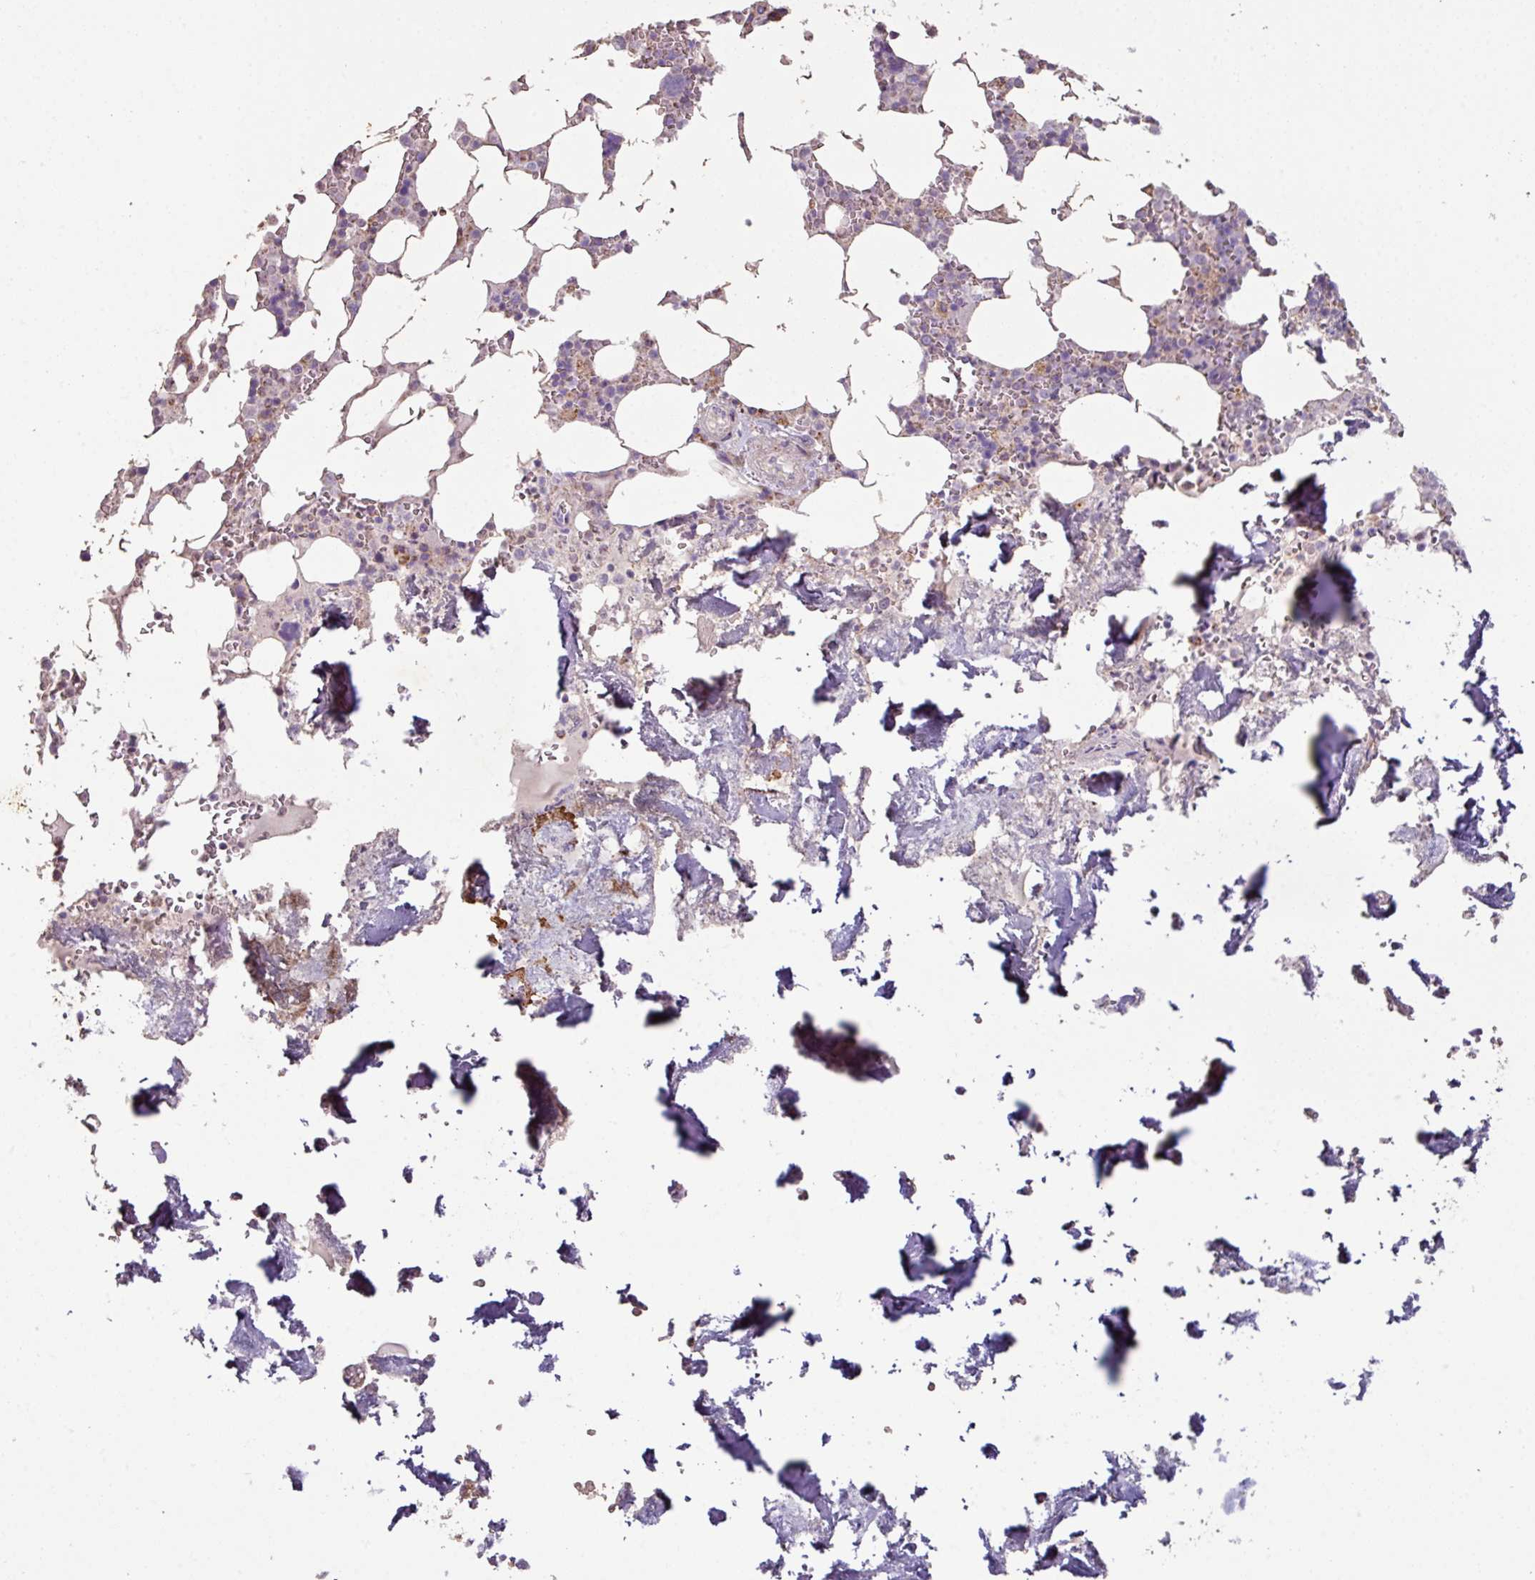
{"staining": {"intensity": "moderate", "quantity": "<25%", "location": "cytoplasmic/membranous"}, "tissue": "bone marrow", "cell_type": "Hematopoietic cells", "image_type": "normal", "snomed": [{"axis": "morphology", "description": "Normal tissue, NOS"}, {"axis": "topography", "description": "Bone marrow"}], "caption": "Protein staining of unremarkable bone marrow exhibits moderate cytoplasmic/membranous expression in approximately <25% of hematopoietic cells. The protein of interest is shown in brown color, while the nuclei are stained blue.", "gene": "ENSG00000260170", "patient": {"sex": "male", "age": 64}}